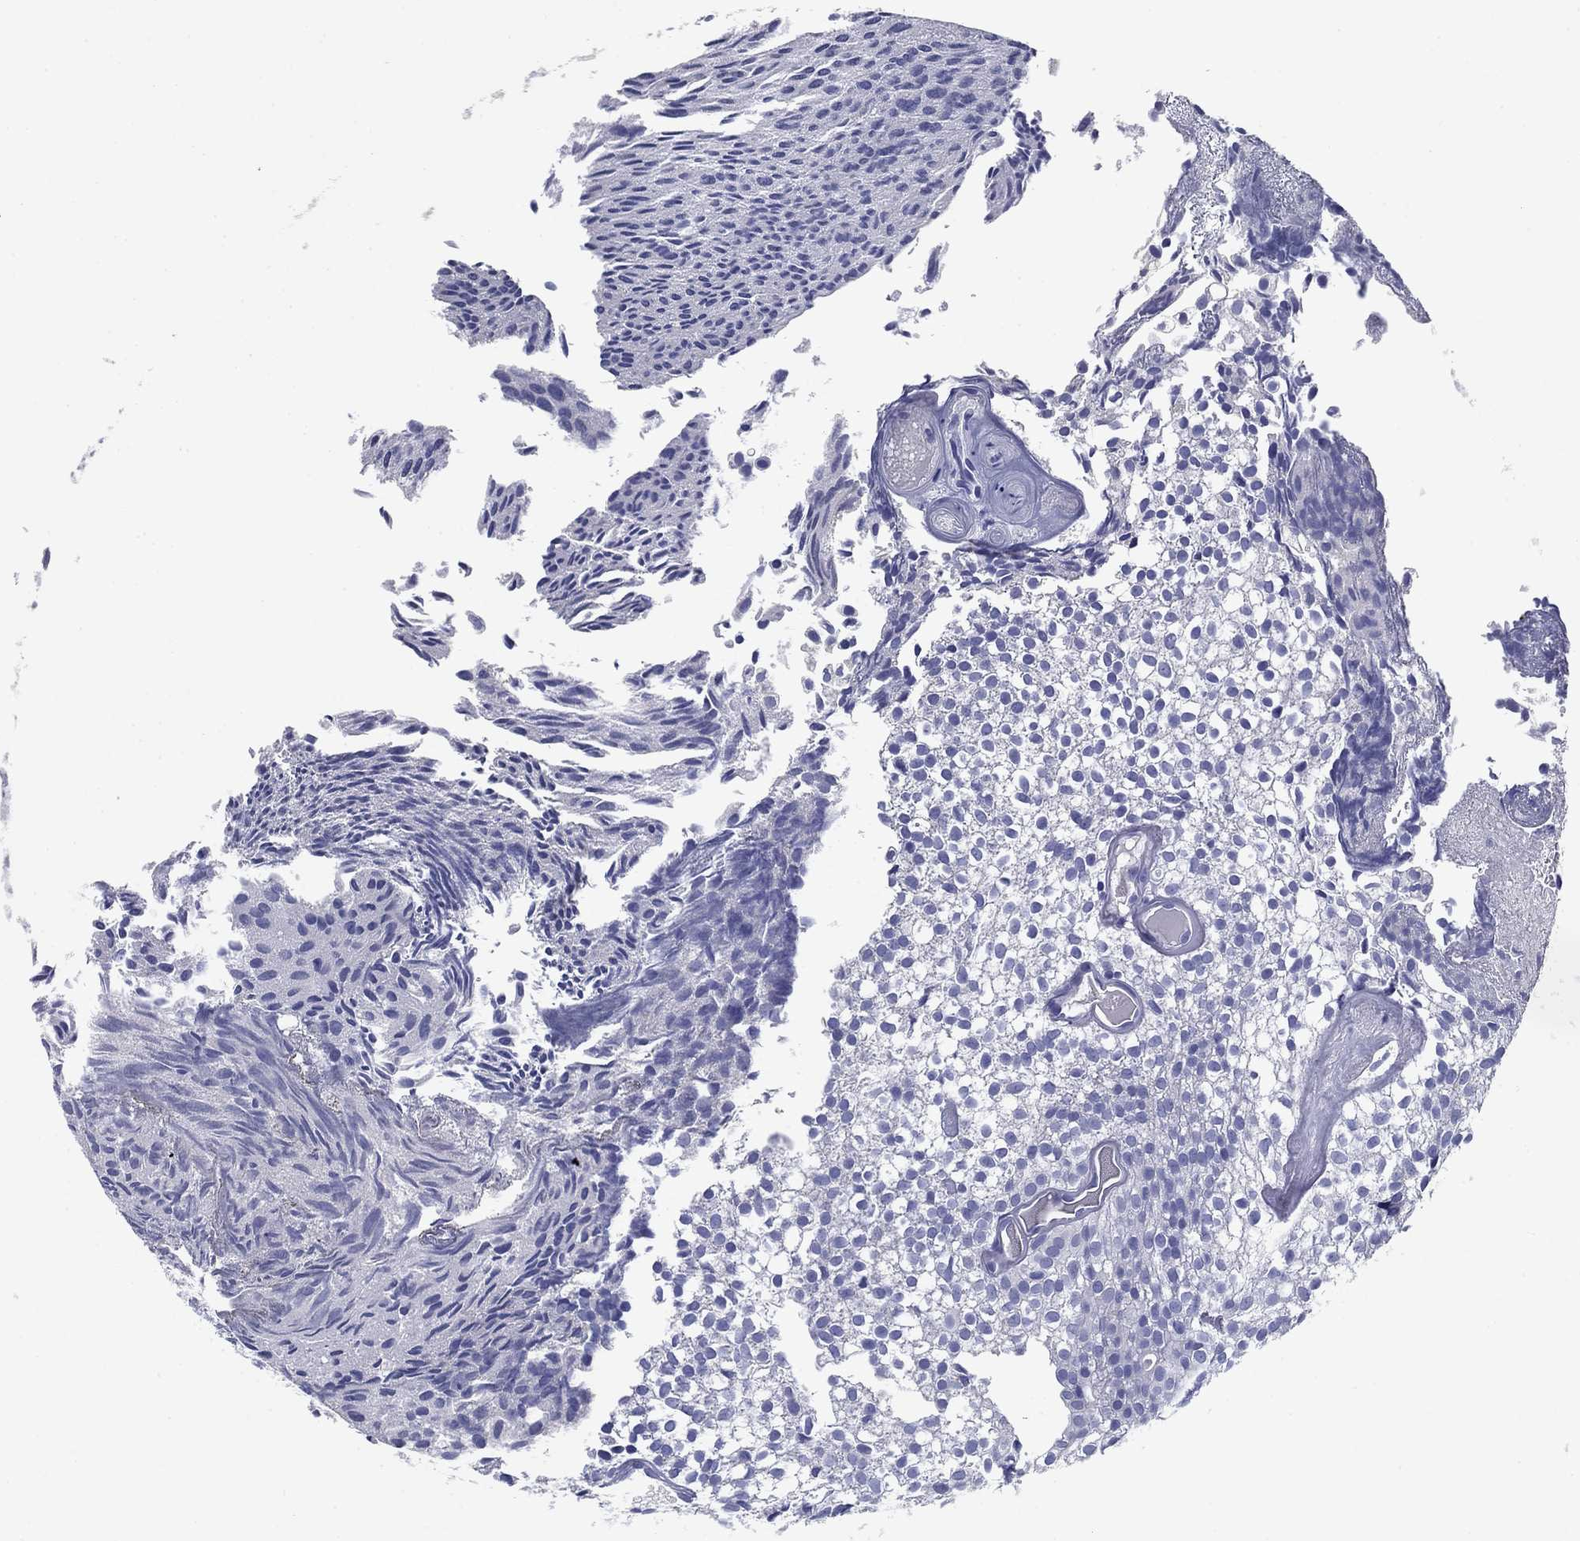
{"staining": {"intensity": "negative", "quantity": "none", "location": "none"}, "tissue": "urothelial cancer", "cell_type": "Tumor cells", "image_type": "cancer", "snomed": [{"axis": "morphology", "description": "Urothelial carcinoma, Low grade"}, {"axis": "topography", "description": "Urinary bladder"}], "caption": "Immunohistochemical staining of low-grade urothelial carcinoma displays no significant expression in tumor cells. (DAB IHC with hematoxylin counter stain).", "gene": "PRKCG", "patient": {"sex": "male", "age": 89}}